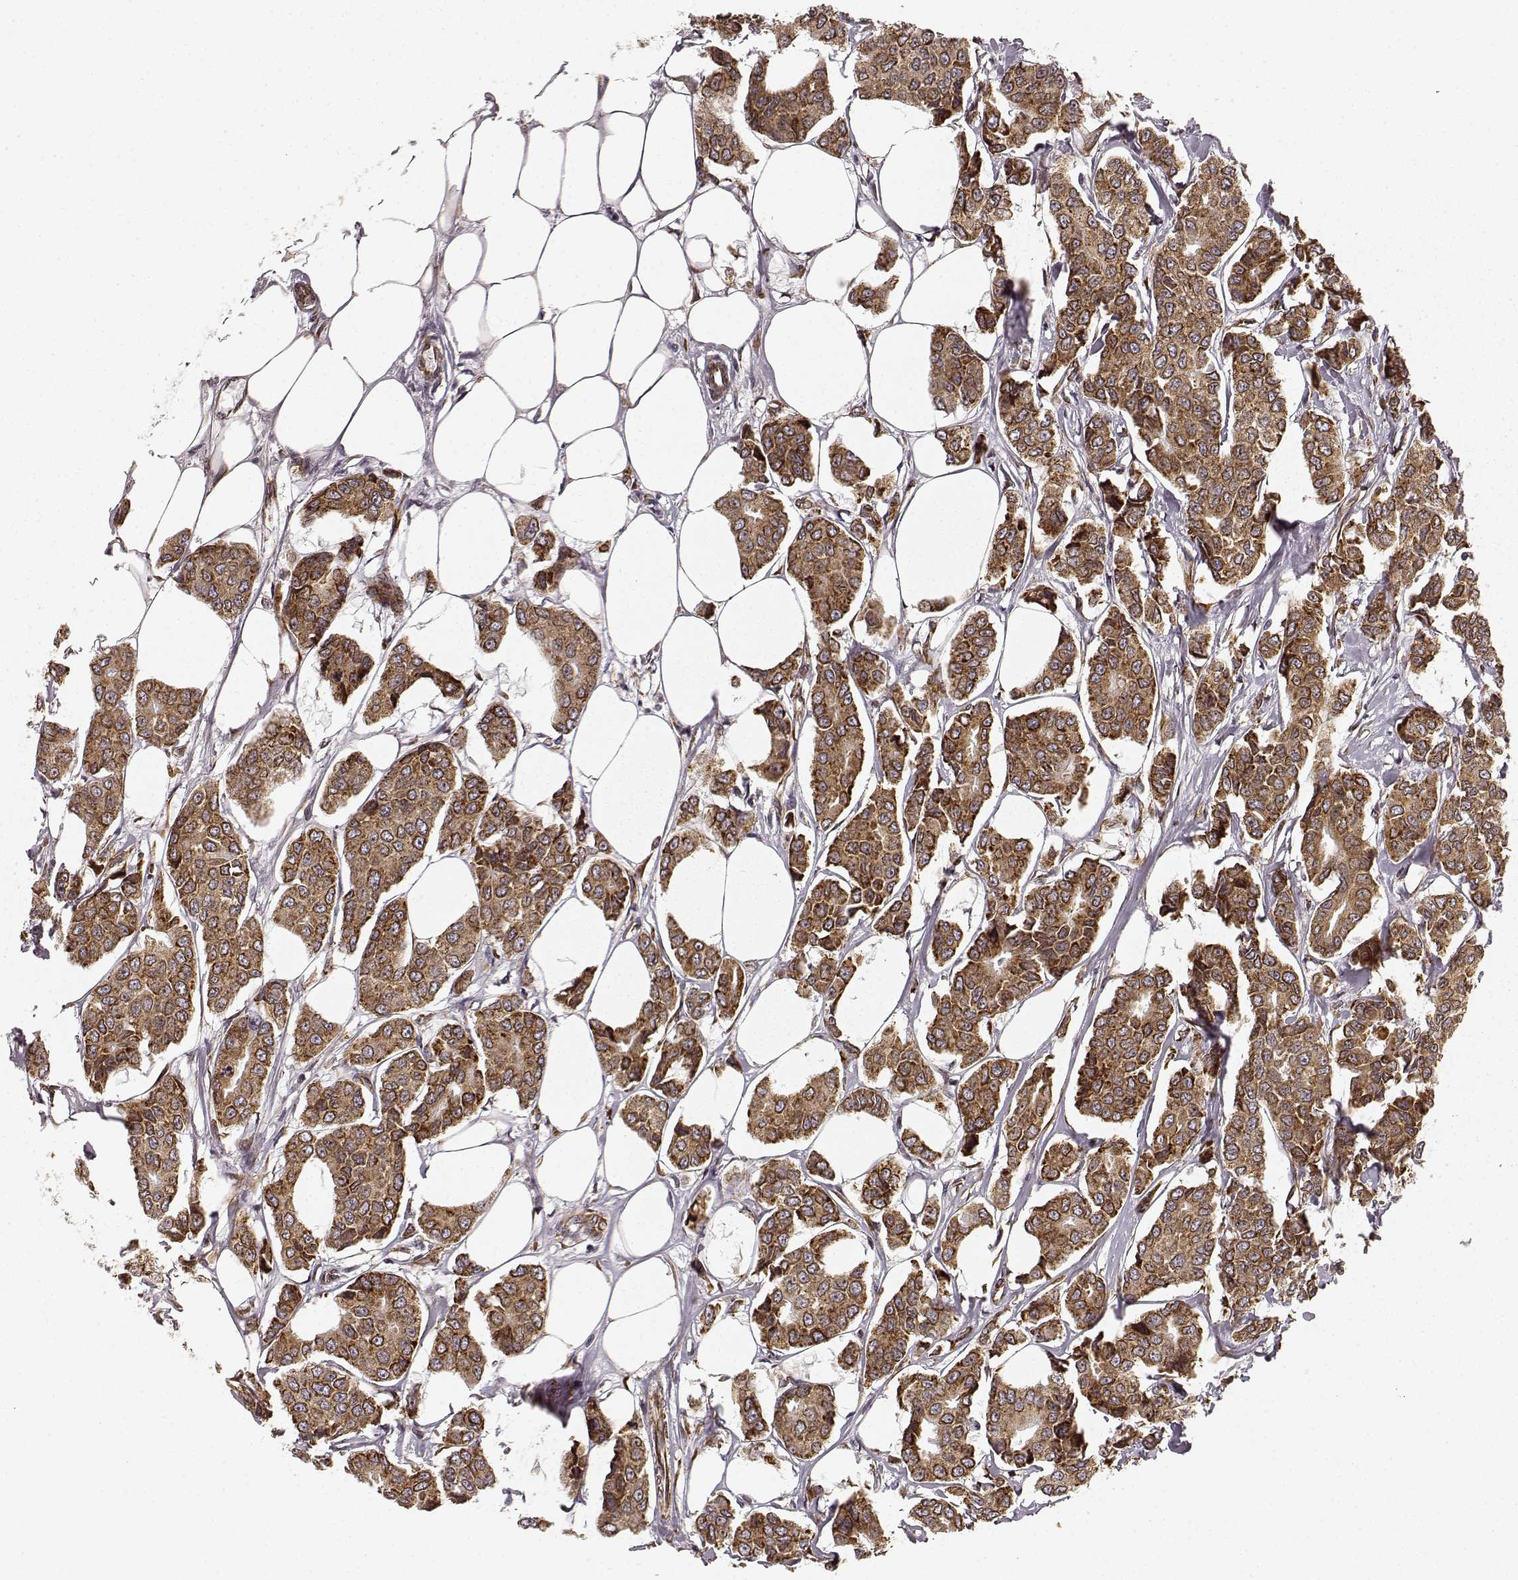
{"staining": {"intensity": "moderate", "quantity": ">75%", "location": "cytoplasmic/membranous"}, "tissue": "breast cancer", "cell_type": "Tumor cells", "image_type": "cancer", "snomed": [{"axis": "morphology", "description": "Duct carcinoma"}, {"axis": "topography", "description": "Breast"}], "caption": "Immunohistochemistry (IHC) of human breast intraductal carcinoma demonstrates medium levels of moderate cytoplasmic/membranous staining in about >75% of tumor cells.", "gene": "TMEM14A", "patient": {"sex": "female", "age": 94}}